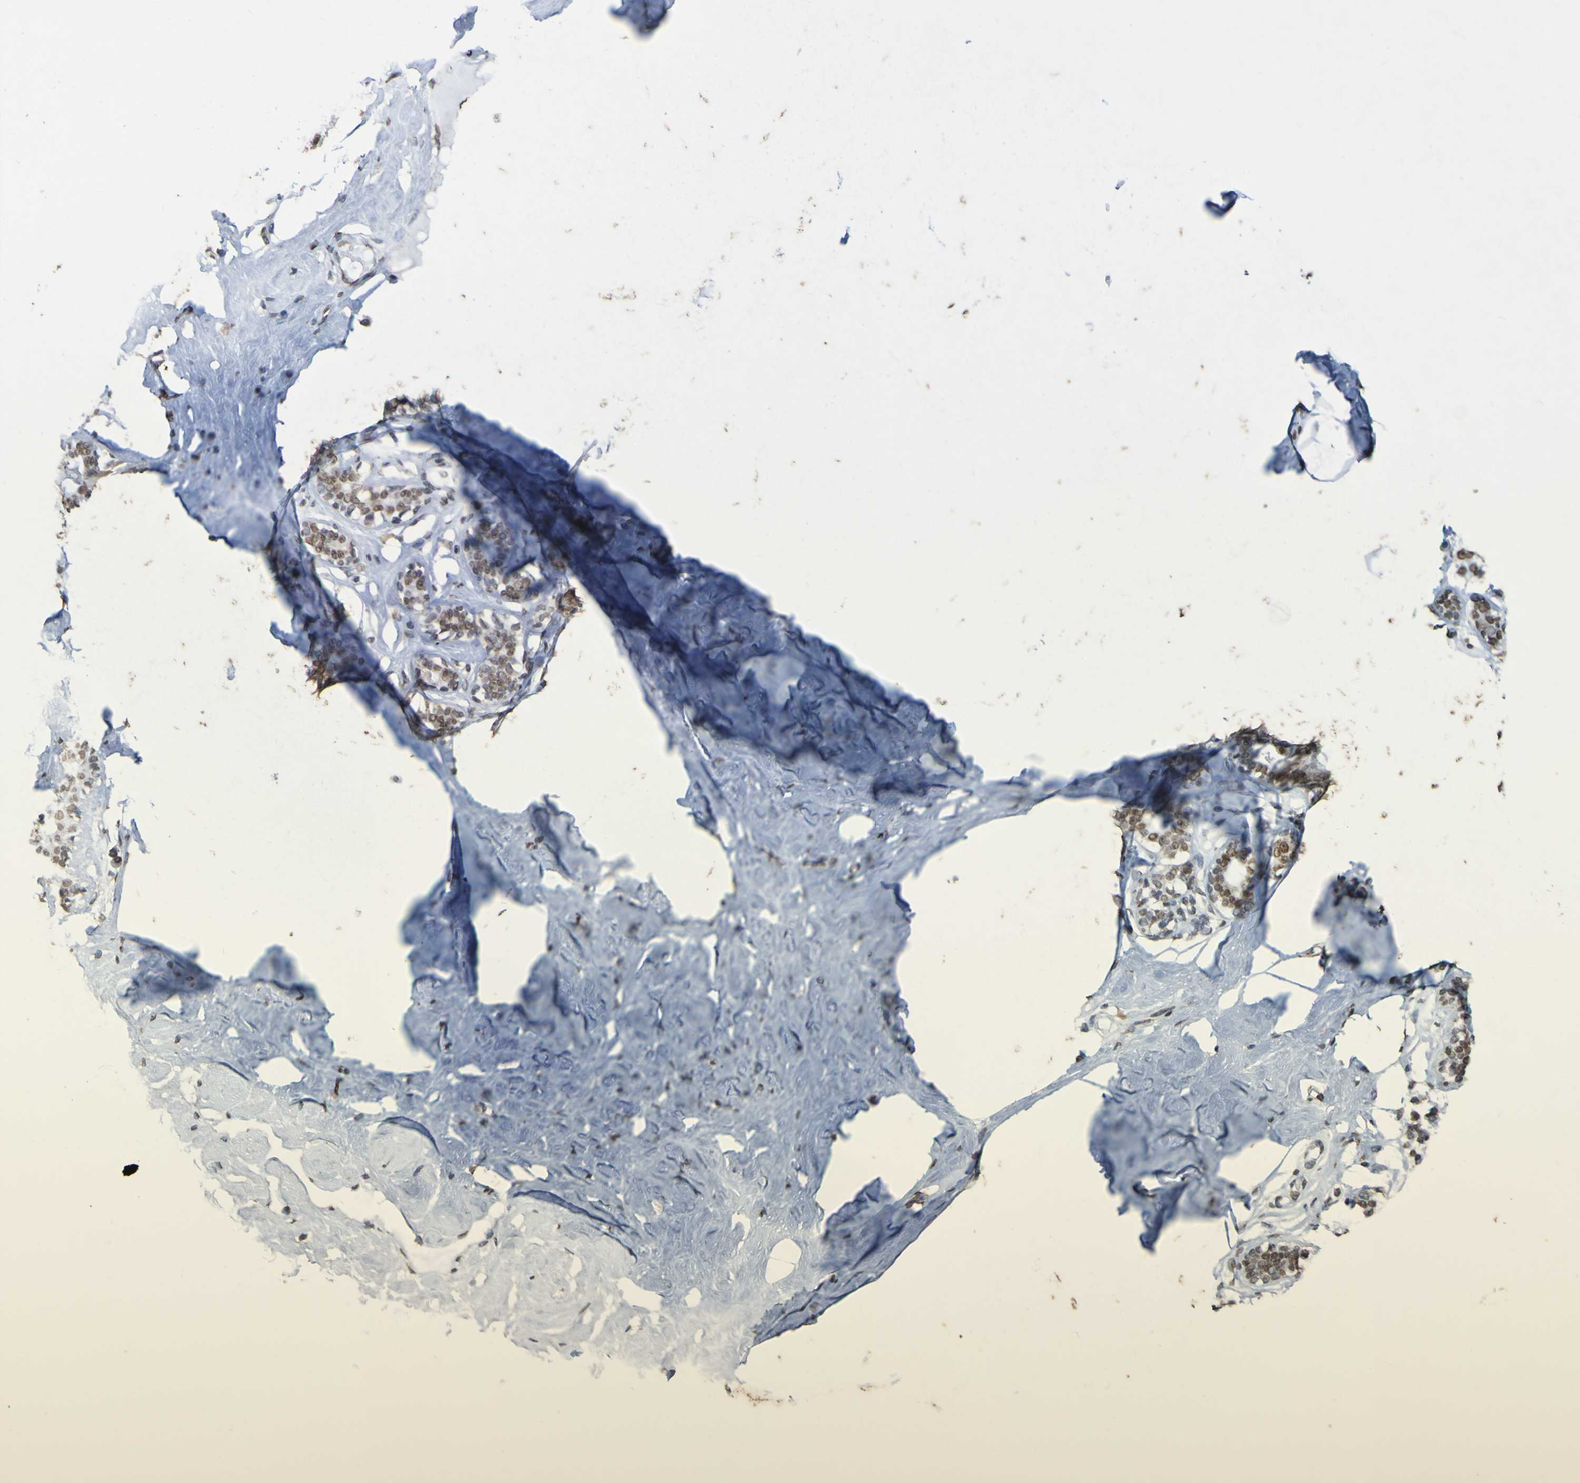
{"staining": {"intensity": "negative", "quantity": "none", "location": "none"}, "tissue": "breast", "cell_type": "Adipocytes", "image_type": "normal", "snomed": [{"axis": "morphology", "description": "Normal tissue, NOS"}, {"axis": "topography", "description": "Breast"}], "caption": "High magnification brightfield microscopy of unremarkable breast stained with DAB (3,3'-diaminobenzidine) (brown) and counterstained with hematoxylin (blue): adipocytes show no significant staining.", "gene": "ALKBH2", "patient": {"sex": "female", "age": 23}}